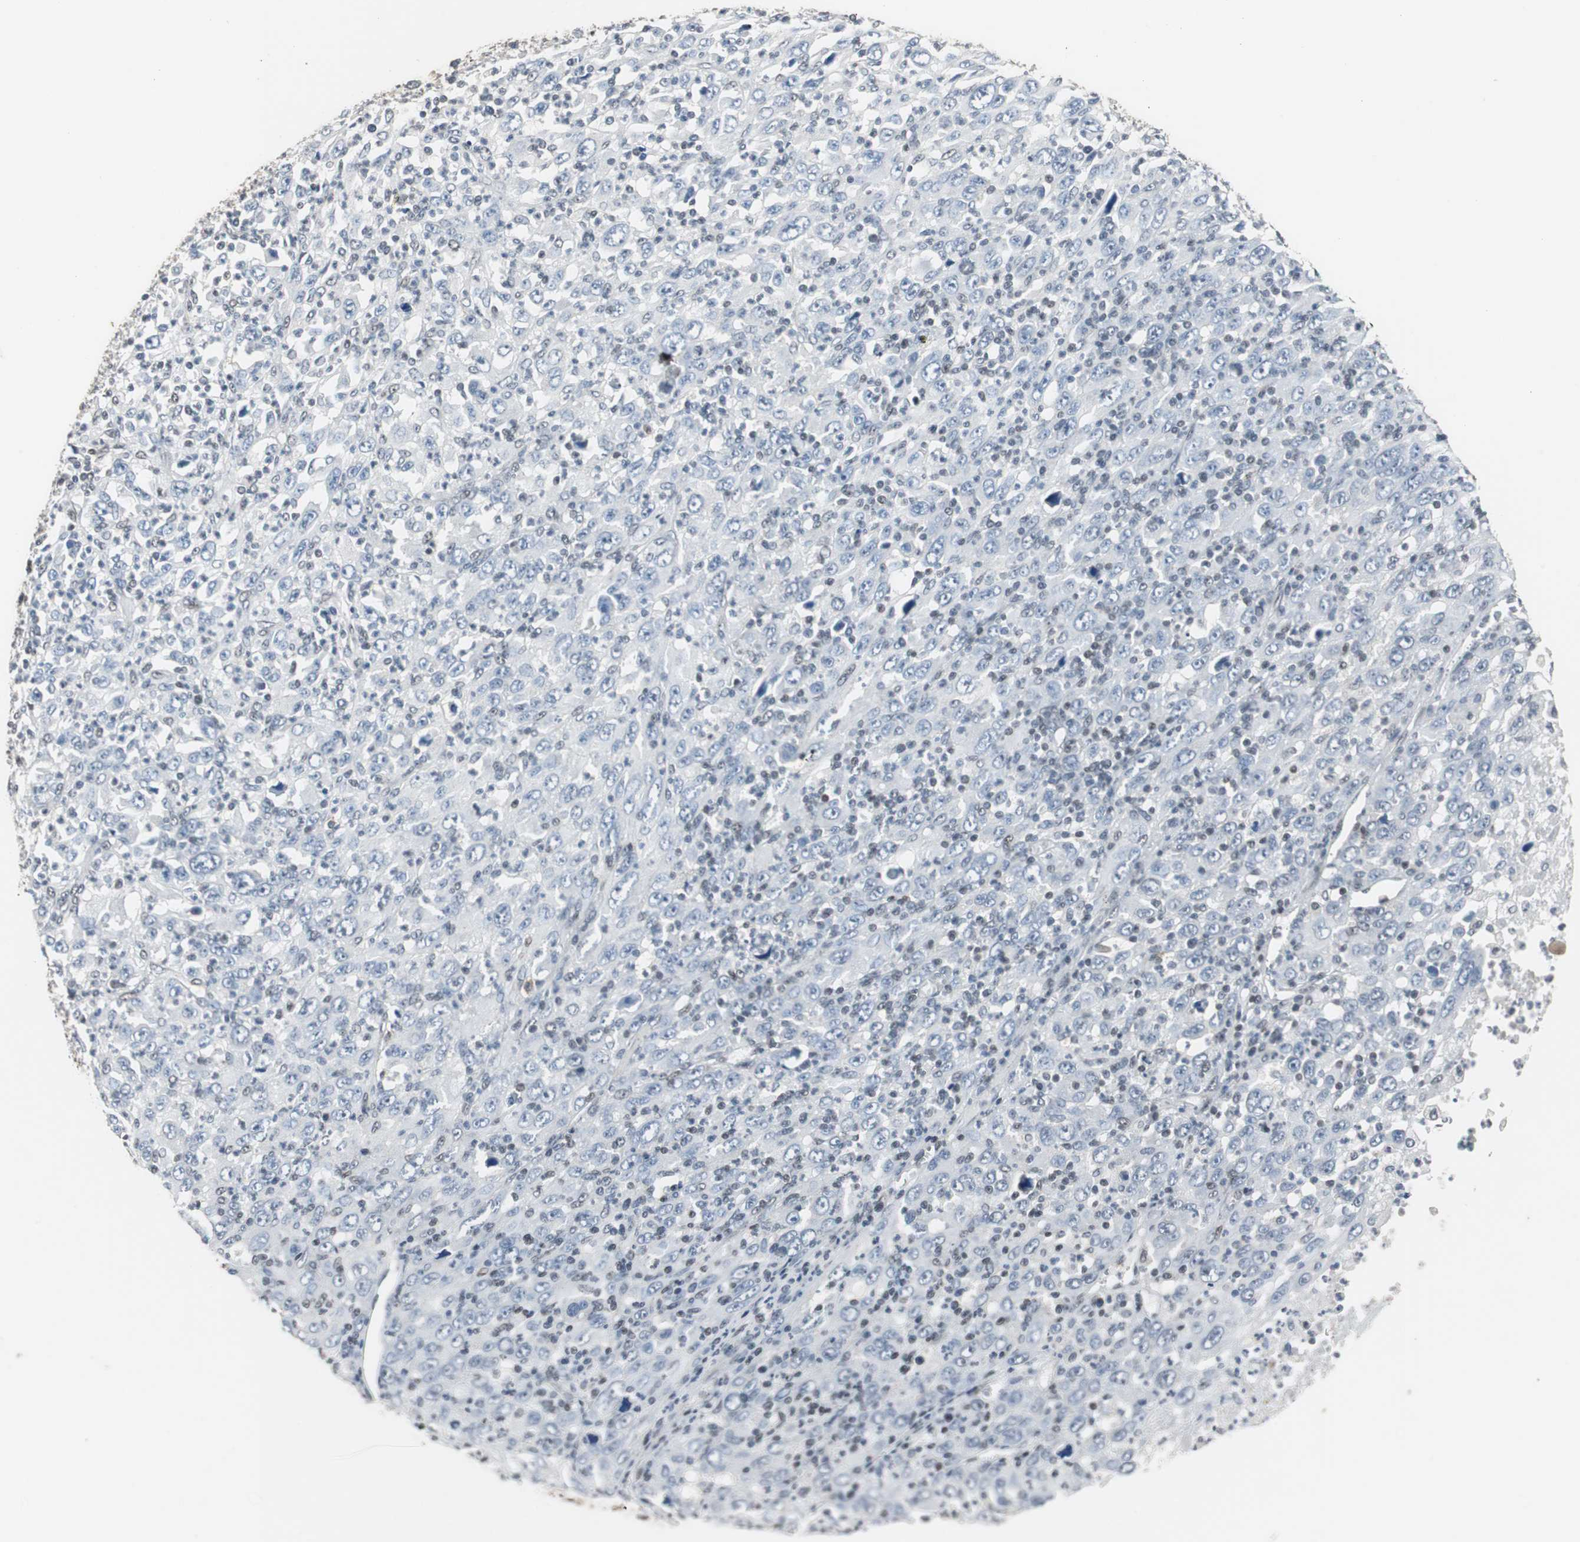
{"staining": {"intensity": "negative", "quantity": "none", "location": "none"}, "tissue": "melanoma", "cell_type": "Tumor cells", "image_type": "cancer", "snomed": [{"axis": "morphology", "description": "Malignant melanoma, Metastatic site"}, {"axis": "topography", "description": "Skin"}], "caption": "Tumor cells are negative for brown protein staining in melanoma.", "gene": "ZHX2", "patient": {"sex": "female", "age": 56}}